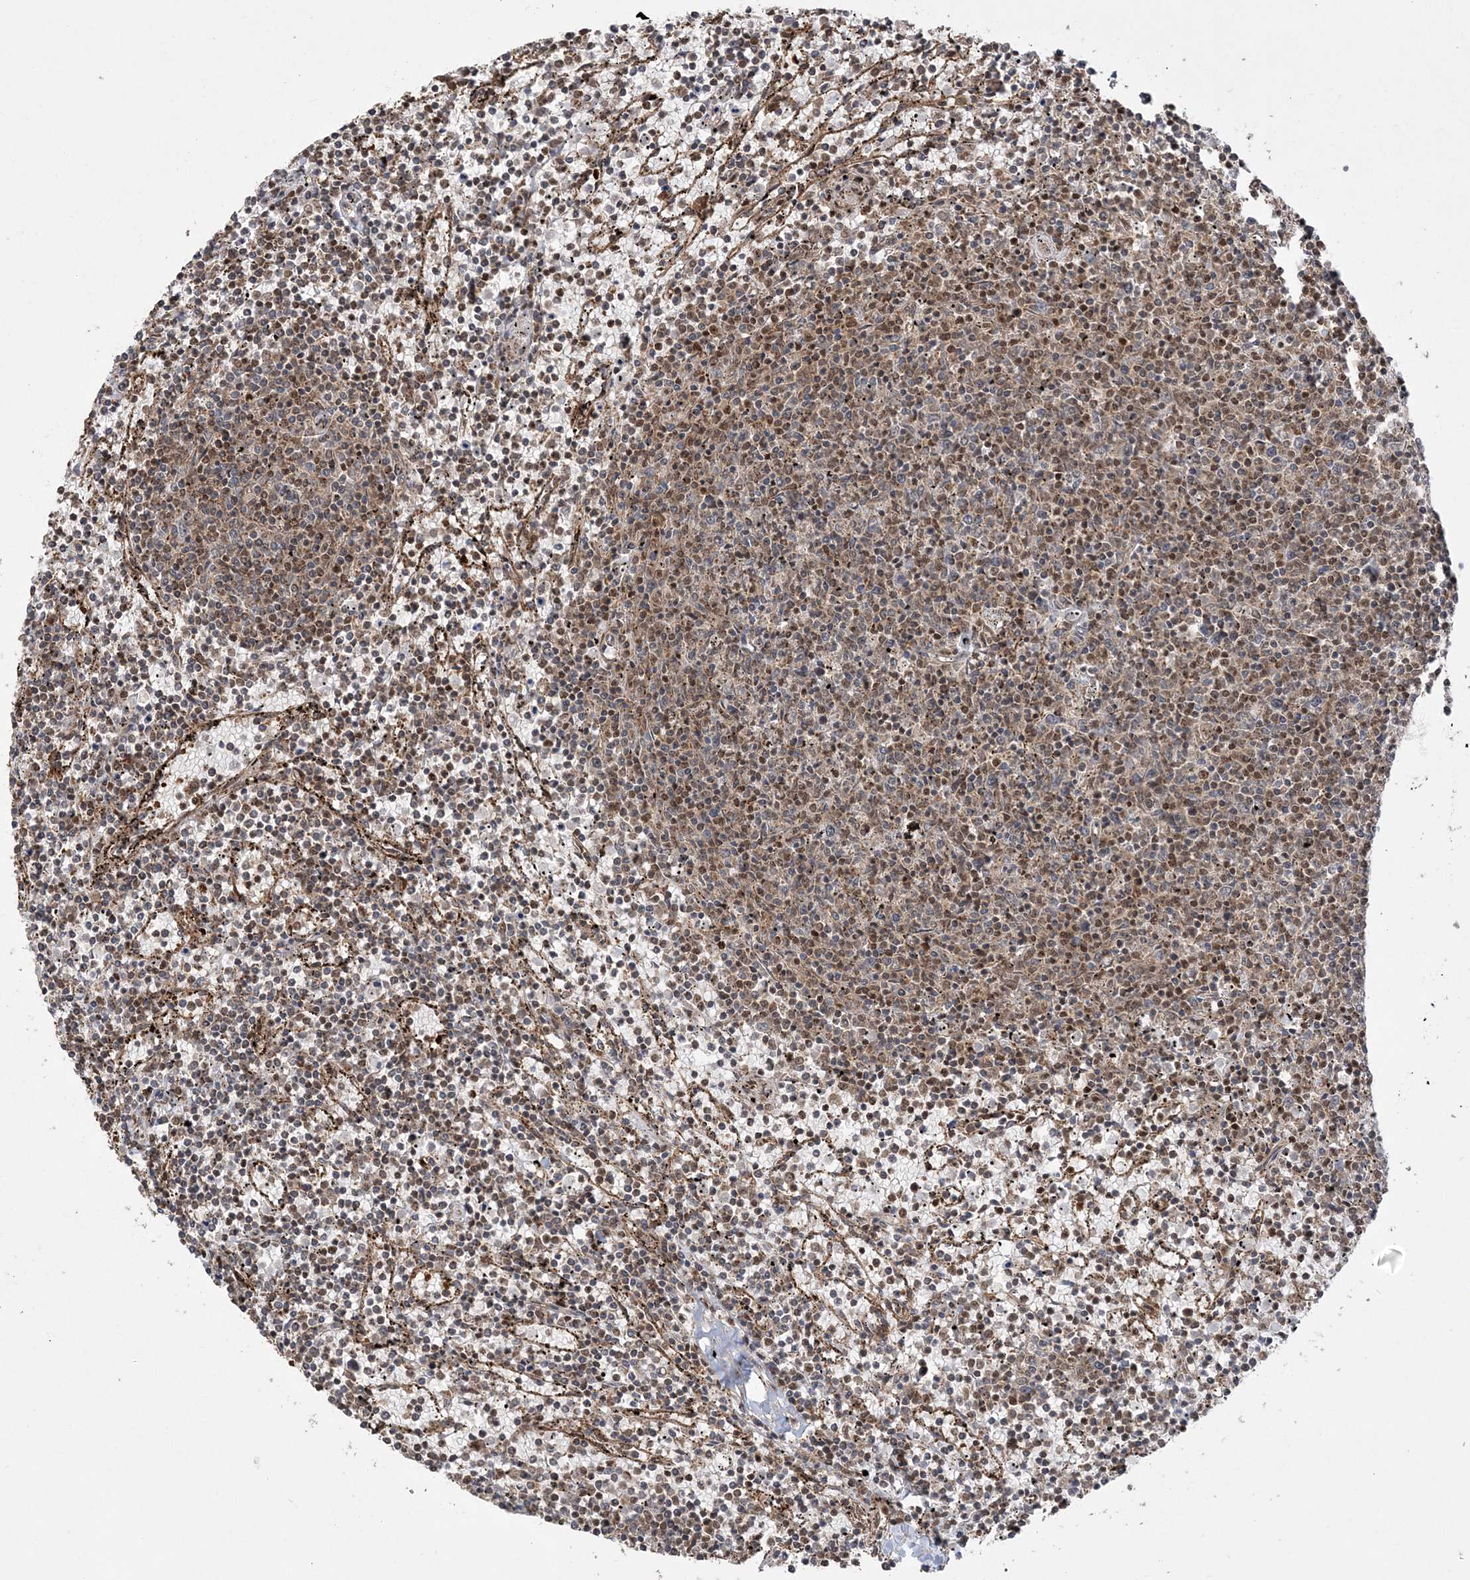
{"staining": {"intensity": "moderate", "quantity": ">75%", "location": "cytoplasmic/membranous"}, "tissue": "lymphoma", "cell_type": "Tumor cells", "image_type": "cancer", "snomed": [{"axis": "morphology", "description": "Malignant lymphoma, non-Hodgkin's type, Low grade"}, {"axis": "topography", "description": "Spleen"}], "caption": "Protein staining by immunohistochemistry reveals moderate cytoplasmic/membranous positivity in approximately >75% of tumor cells in malignant lymphoma, non-Hodgkin's type (low-grade).", "gene": "SCLT1", "patient": {"sex": "female", "age": 50}}